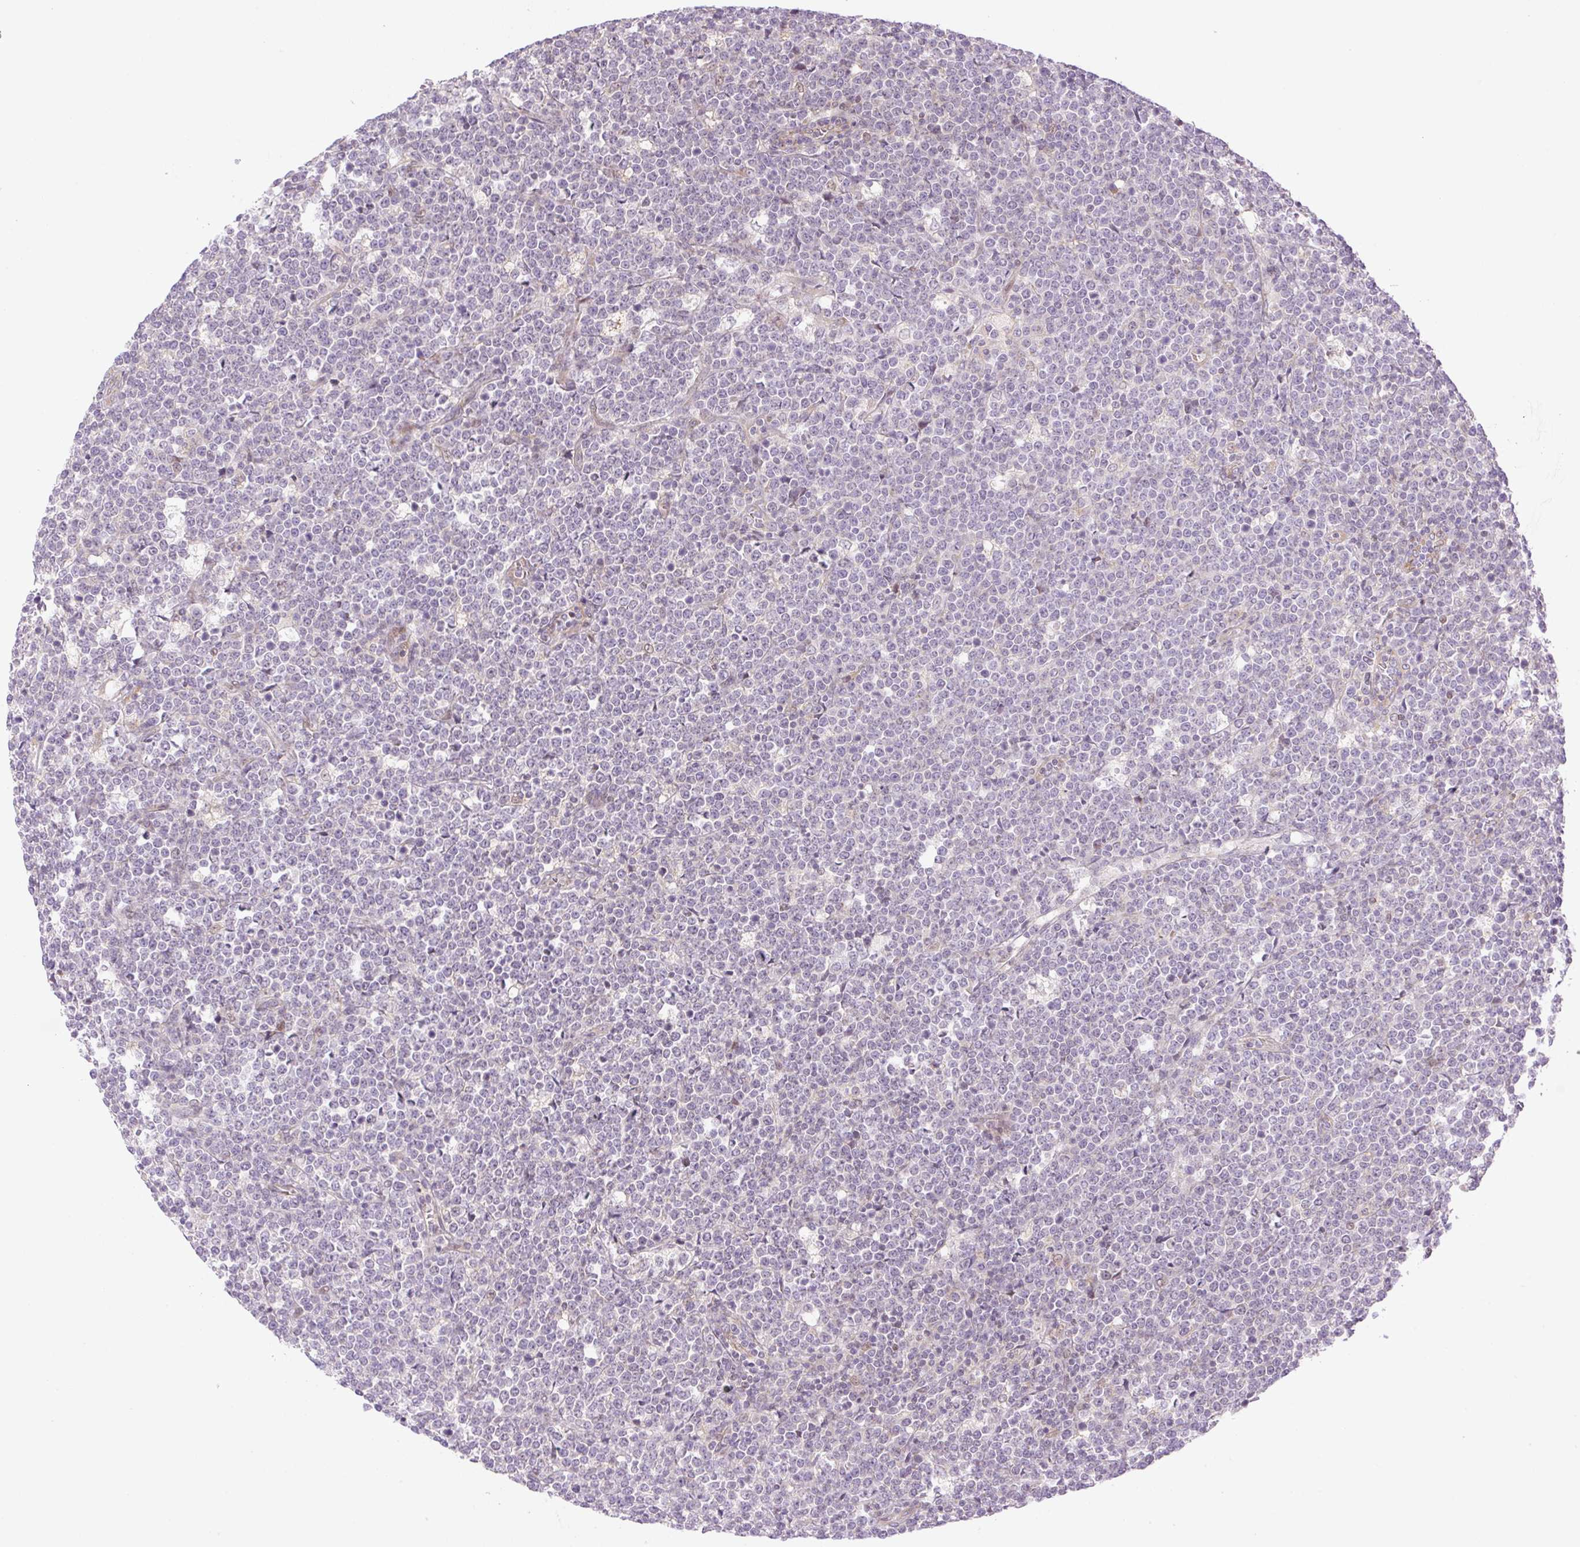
{"staining": {"intensity": "negative", "quantity": "none", "location": "none"}, "tissue": "lymphoma", "cell_type": "Tumor cells", "image_type": "cancer", "snomed": [{"axis": "morphology", "description": "Malignant lymphoma, non-Hodgkin's type, High grade"}, {"axis": "topography", "description": "Small intestine"}], "caption": "IHC micrograph of neoplastic tissue: lymphoma stained with DAB (3,3'-diaminobenzidine) exhibits no significant protein positivity in tumor cells. (Stains: DAB (3,3'-diaminobenzidine) immunohistochemistry with hematoxylin counter stain, Microscopy: brightfield microscopy at high magnification).", "gene": "ZNF394", "patient": {"sex": "male", "age": 8}}